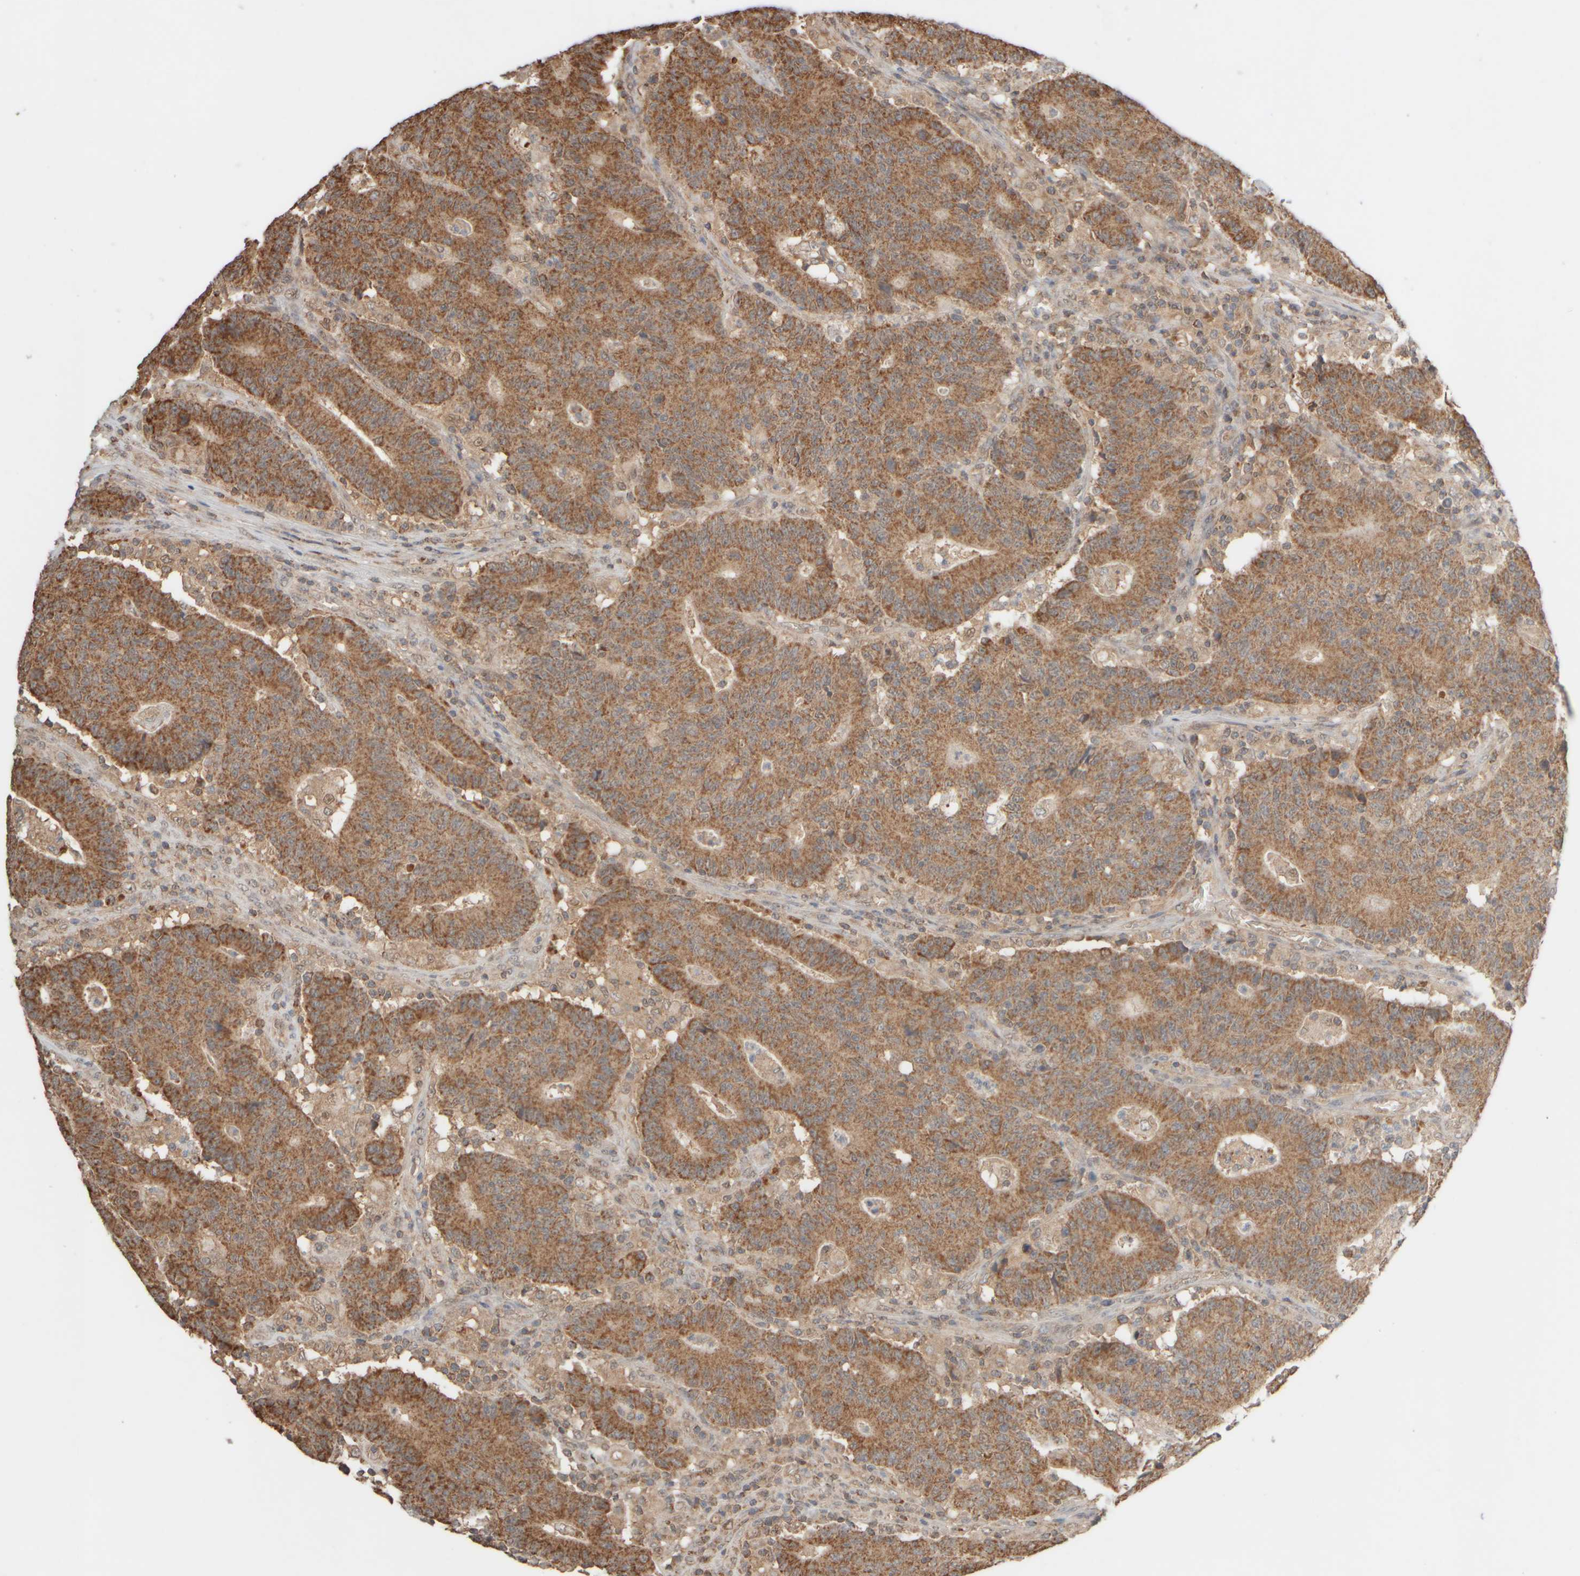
{"staining": {"intensity": "moderate", "quantity": ">75%", "location": "cytoplasmic/membranous"}, "tissue": "colorectal cancer", "cell_type": "Tumor cells", "image_type": "cancer", "snomed": [{"axis": "morphology", "description": "Normal tissue, NOS"}, {"axis": "morphology", "description": "Adenocarcinoma, NOS"}, {"axis": "topography", "description": "Colon"}], "caption": "Immunohistochemical staining of human colorectal cancer exhibits medium levels of moderate cytoplasmic/membranous protein staining in approximately >75% of tumor cells.", "gene": "EIF2B3", "patient": {"sex": "female", "age": 75}}